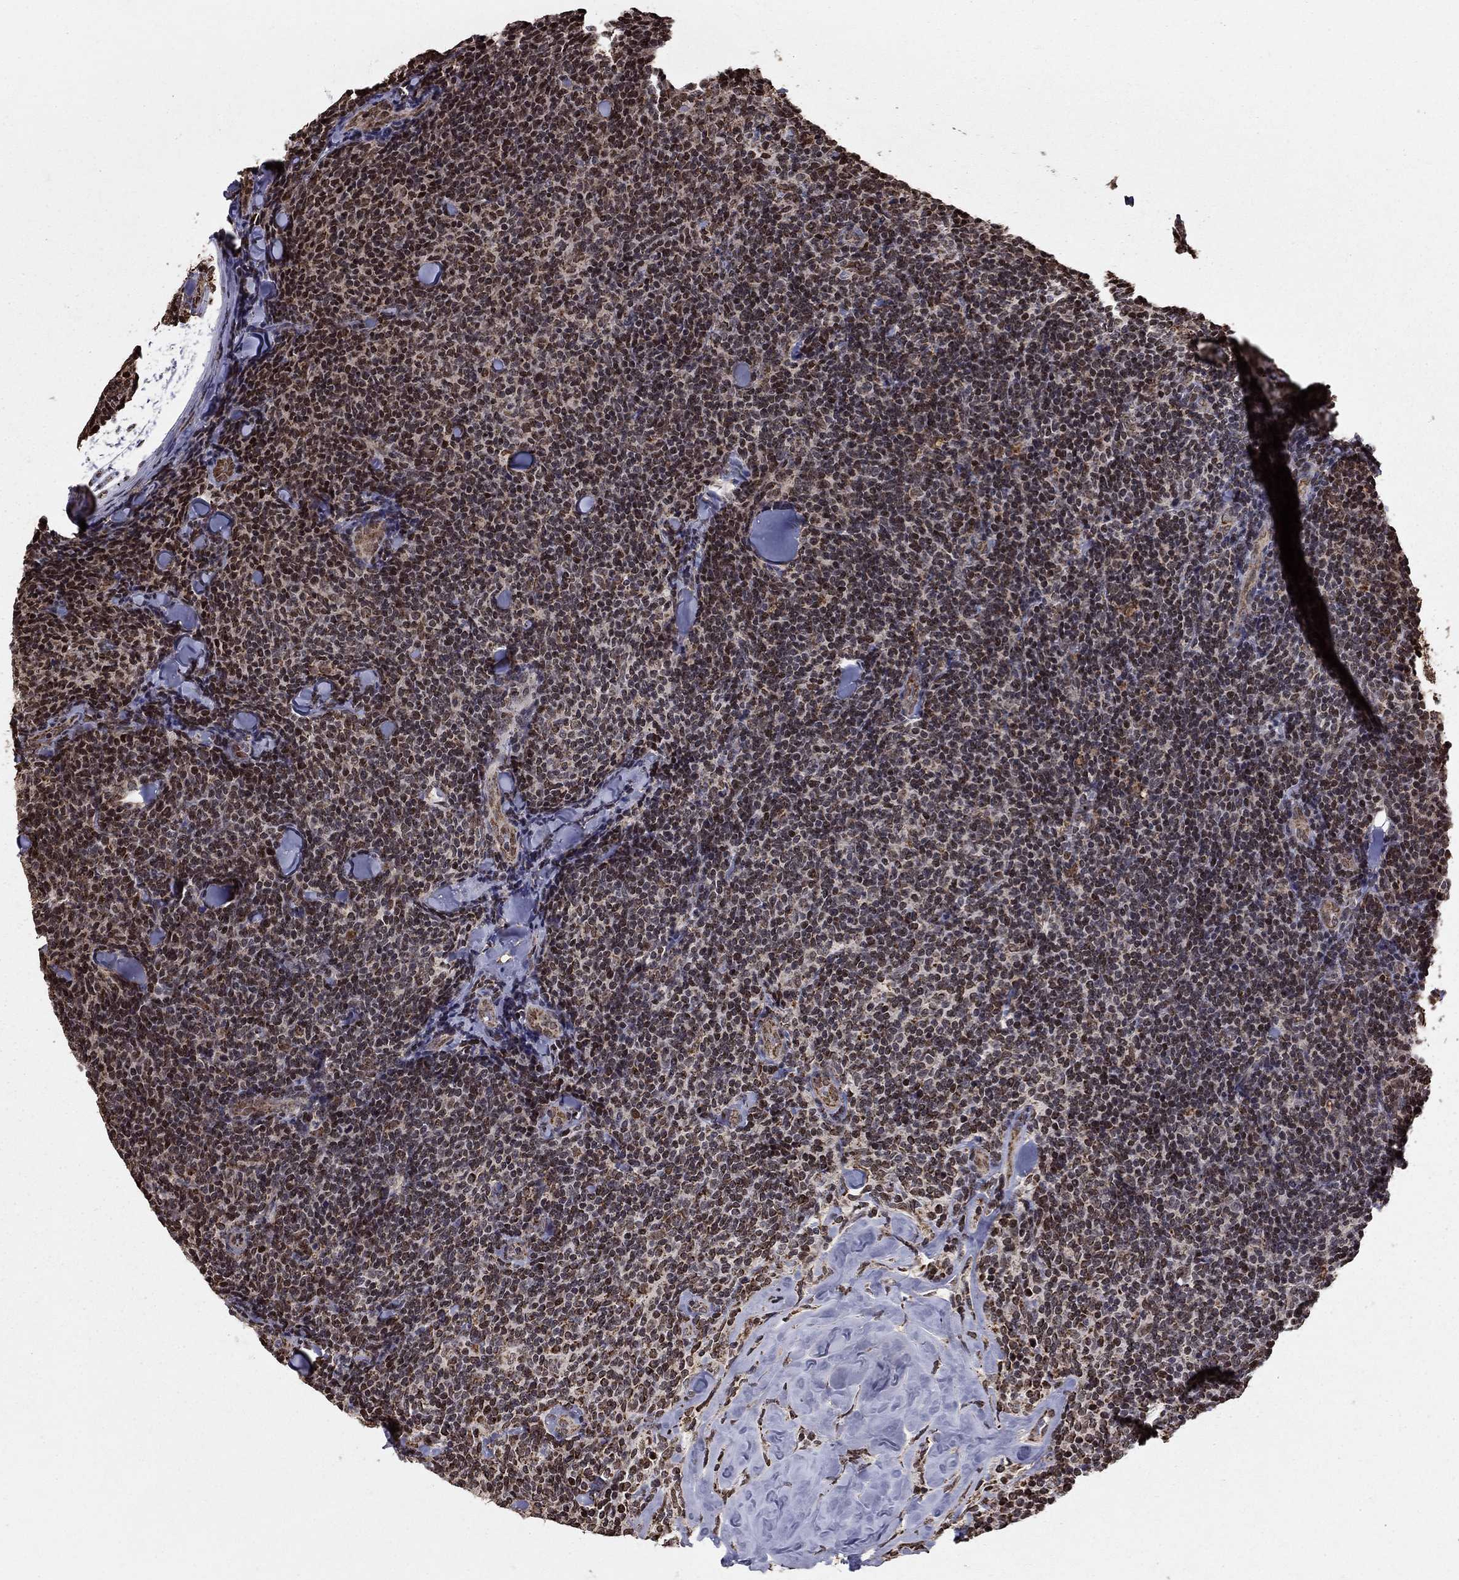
{"staining": {"intensity": "moderate", "quantity": "25%-75%", "location": "nuclear"}, "tissue": "lymphoma", "cell_type": "Tumor cells", "image_type": "cancer", "snomed": [{"axis": "morphology", "description": "Malignant lymphoma, non-Hodgkin's type, Low grade"}, {"axis": "topography", "description": "Lymph node"}], "caption": "A high-resolution image shows IHC staining of lymphoma, which exhibits moderate nuclear expression in about 25%-75% of tumor cells.", "gene": "ACOT13", "patient": {"sex": "female", "age": 56}}